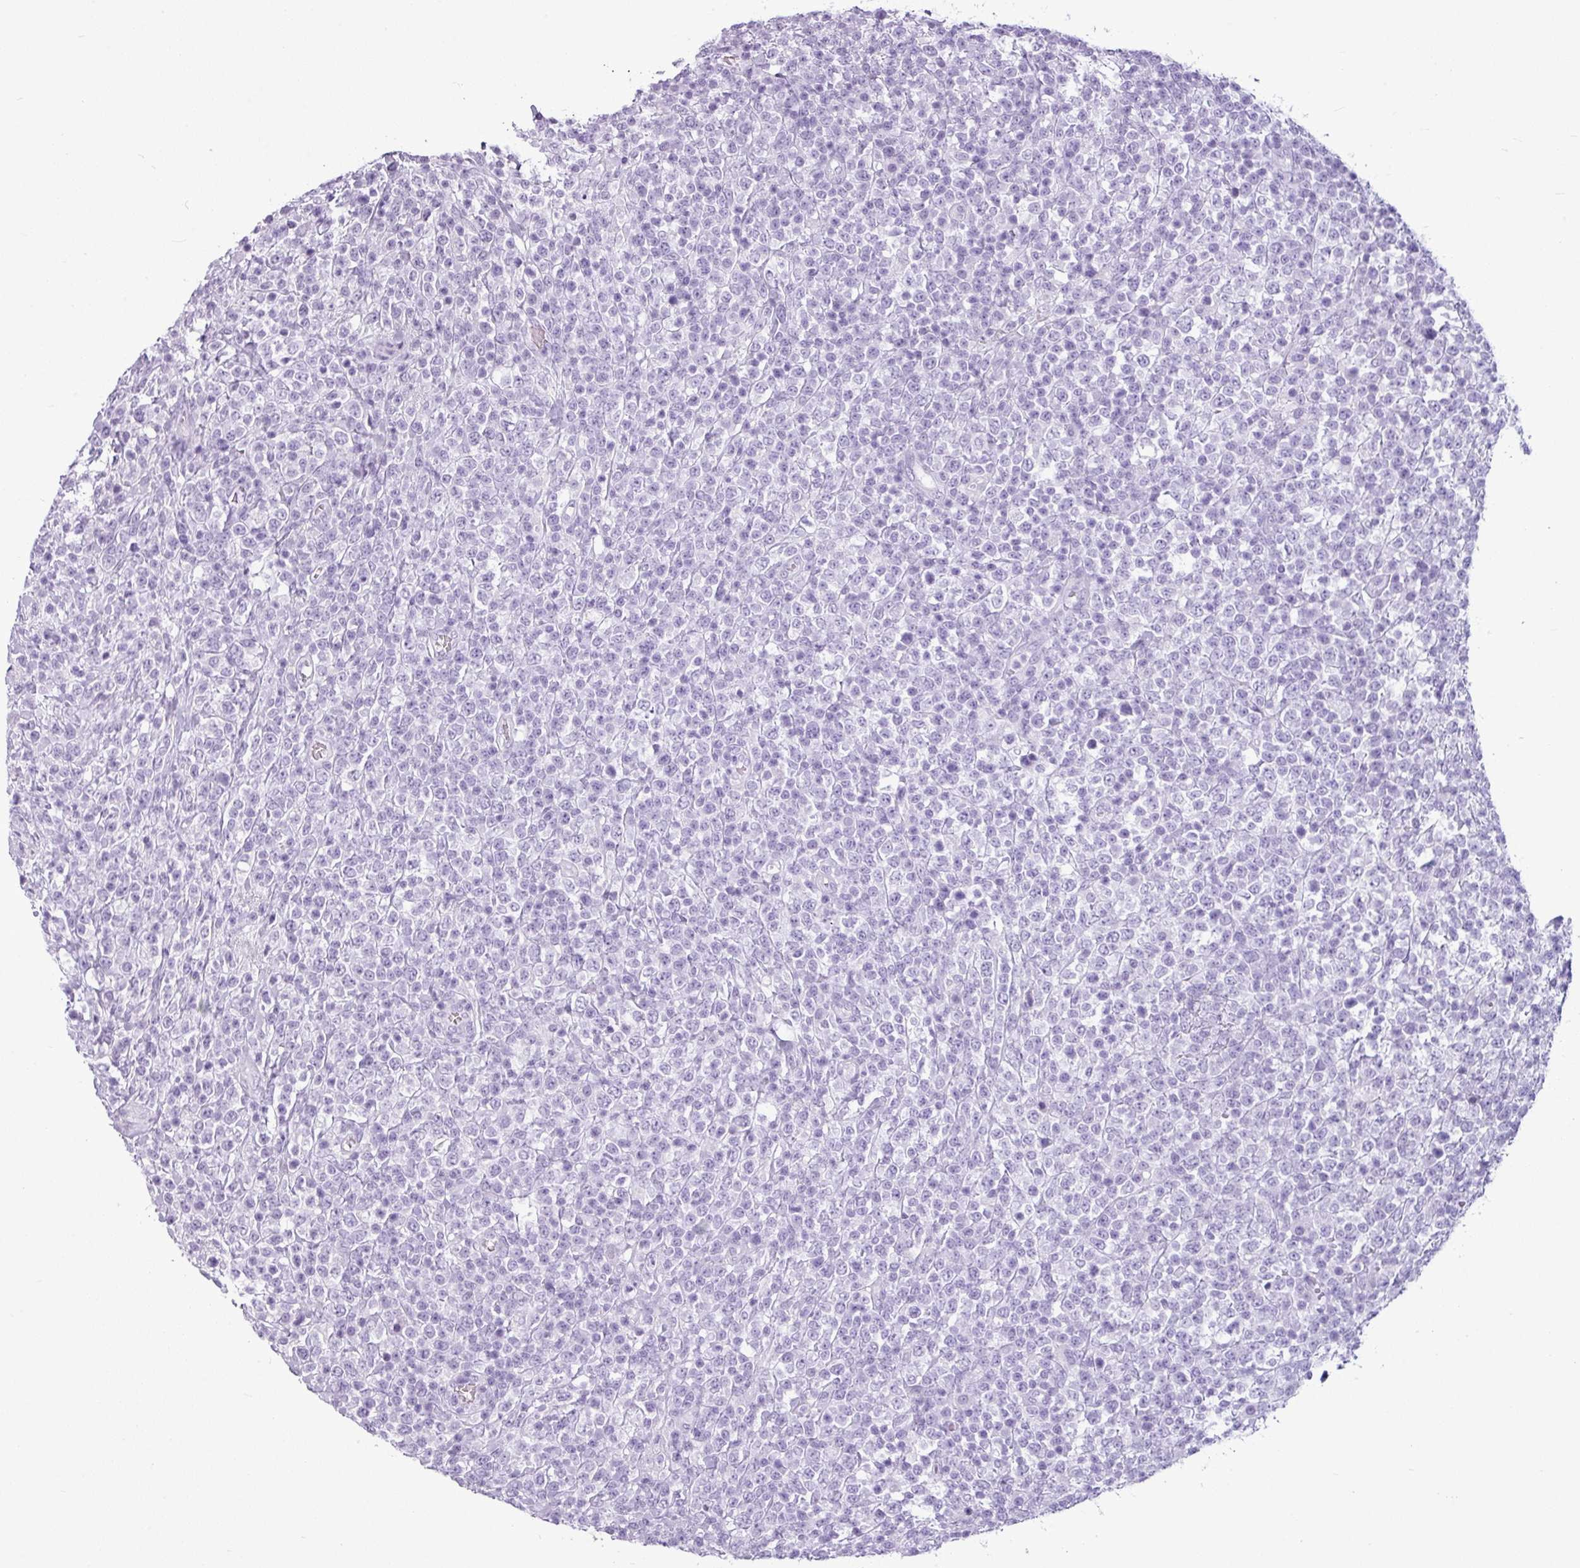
{"staining": {"intensity": "negative", "quantity": "none", "location": "none"}, "tissue": "lymphoma", "cell_type": "Tumor cells", "image_type": "cancer", "snomed": [{"axis": "morphology", "description": "Malignant lymphoma, non-Hodgkin's type, High grade"}, {"axis": "topography", "description": "Colon"}], "caption": "This is an immunohistochemistry photomicrograph of human malignant lymphoma, non-Hodgkin's type (high-grade). There is no staining in tumor cells.", "gene": "AMY1B", "patient": {"sex": "female", "age": 53}}